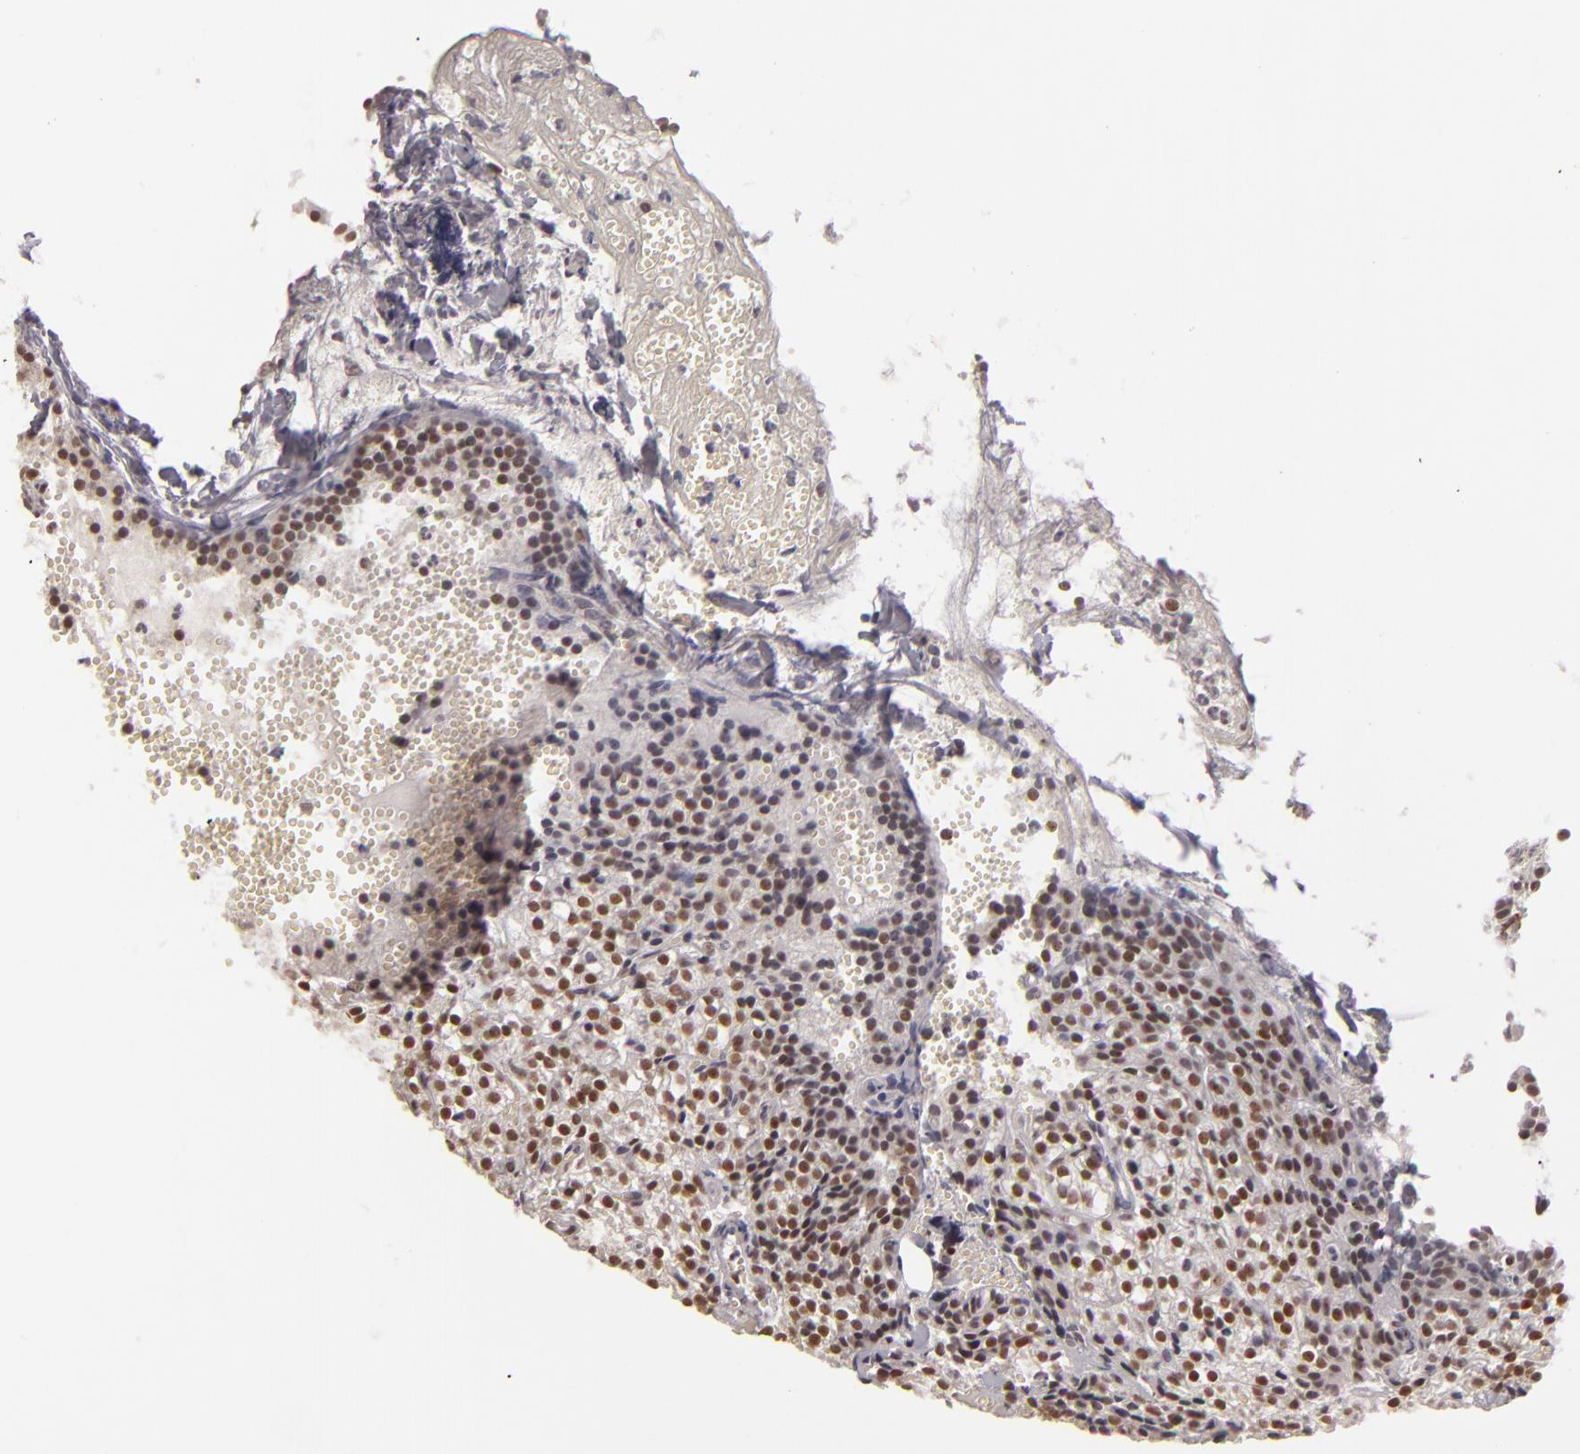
{"staining": {"intensity": "weak", "quantity": "<25%", "location": "nuclear"}, "tissue": "parathyroid gland", "cell_type": "Glandular cells", "image_type": "normal", "snomed": [{"axis": "morphology", "description": "Normal tissue, NOS"}, {"axis": "topography", "description": "Parathyroid gland"}], "caption": "An IHC photomicrograph of unremarkable parathyroid gland is shown. There is no staining in glandular cells of parathyroid gland.", "gene": "DAXX", "patient": {"sex": "female", "age": 17}}